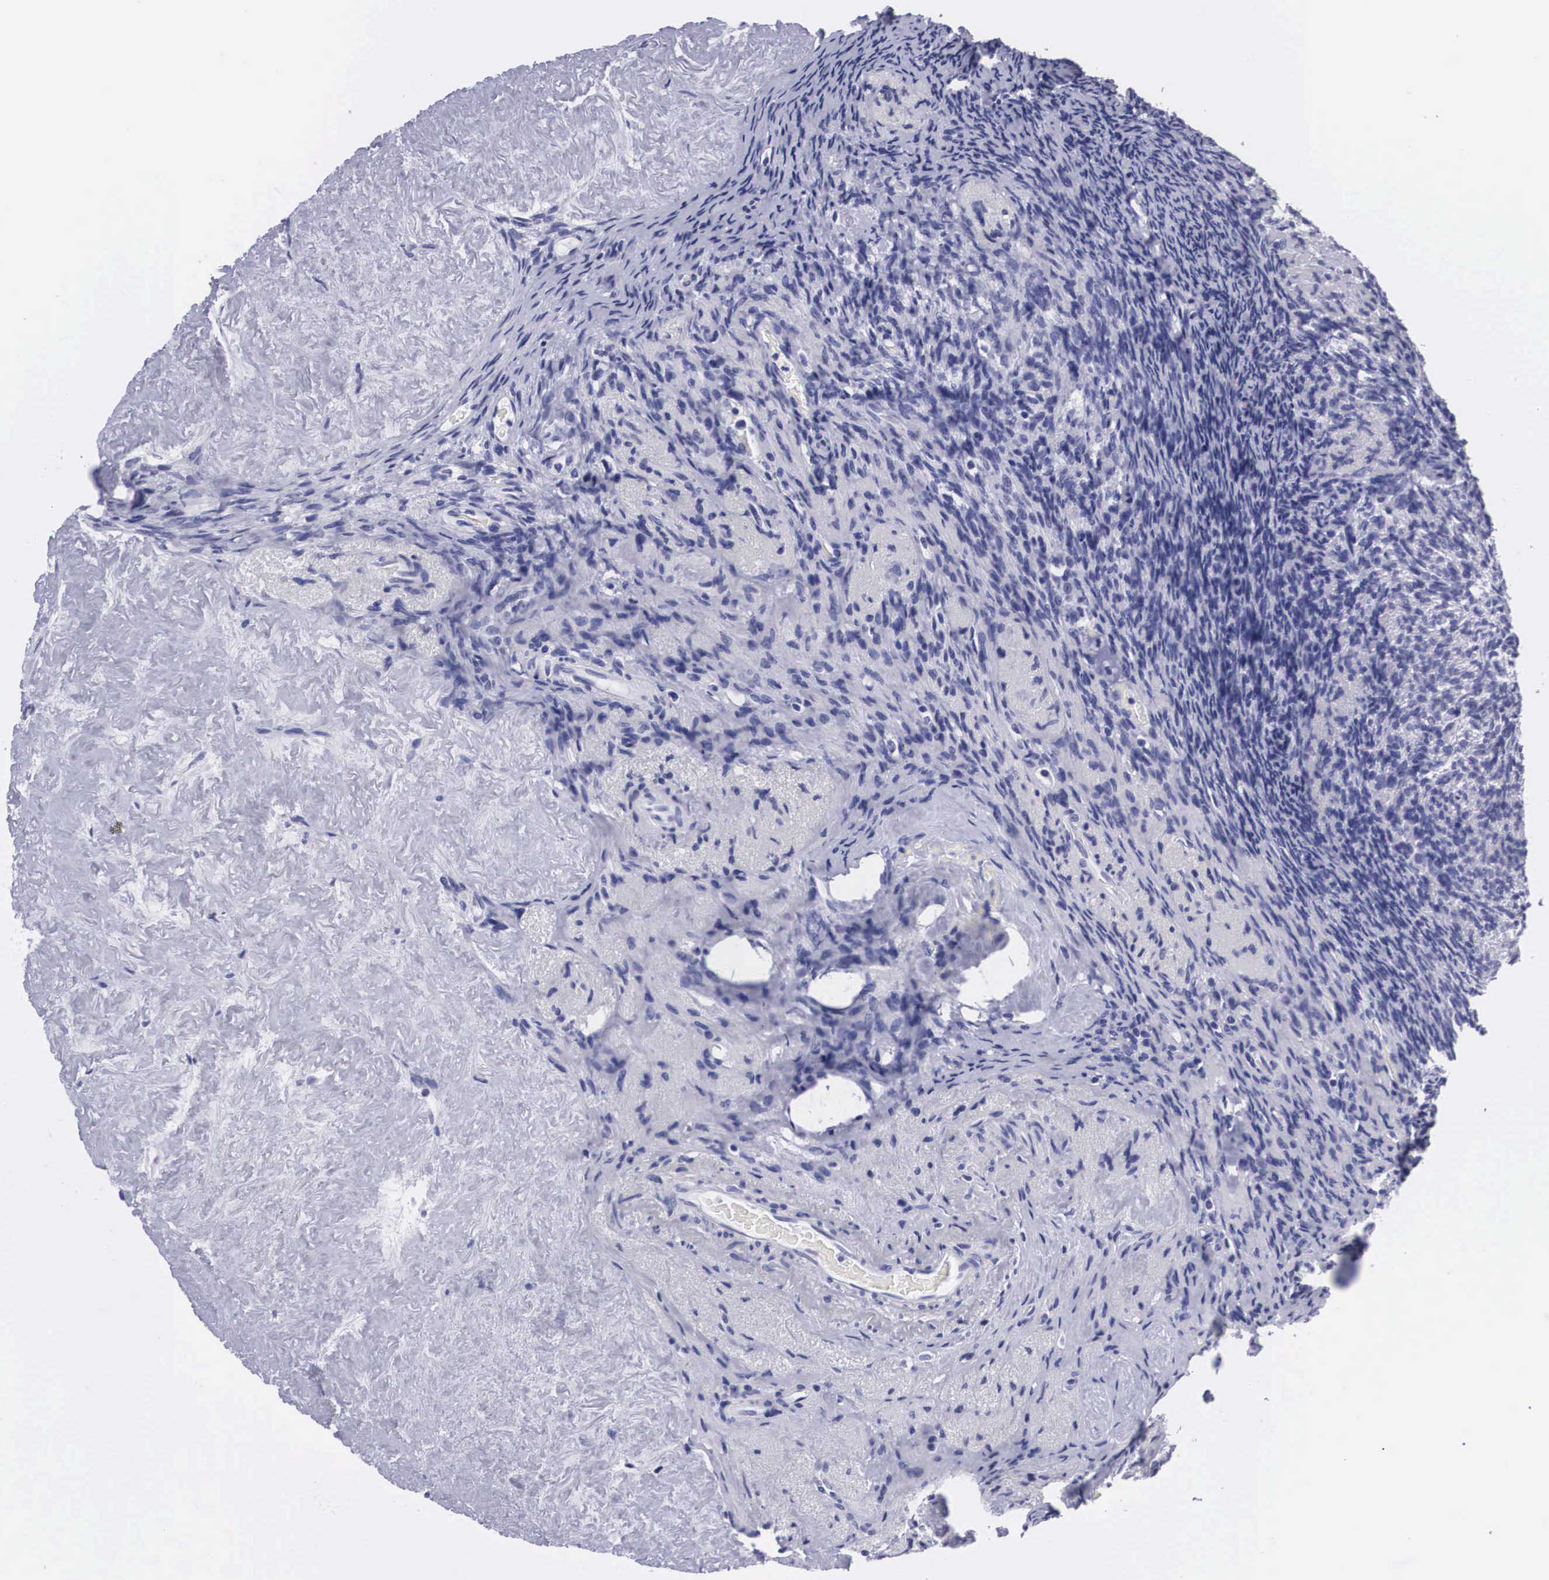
{"staining": {"intensity": "negative", "quantity": "none", "location": "none"}, "tissue": "ovary", "cell_type": "Follicle cells", "image_type": "normal", "snomed": [{"axis": "morphology", "description": "Normal tissue, NOS"}, {"axis": "topography", "description": "Ovary"}], "caption": "IHC of unremarkable human ovary shows no expression in follicle cells.", "gene": "C22orf31", "patient": {"sex": "female", "age": 53}}